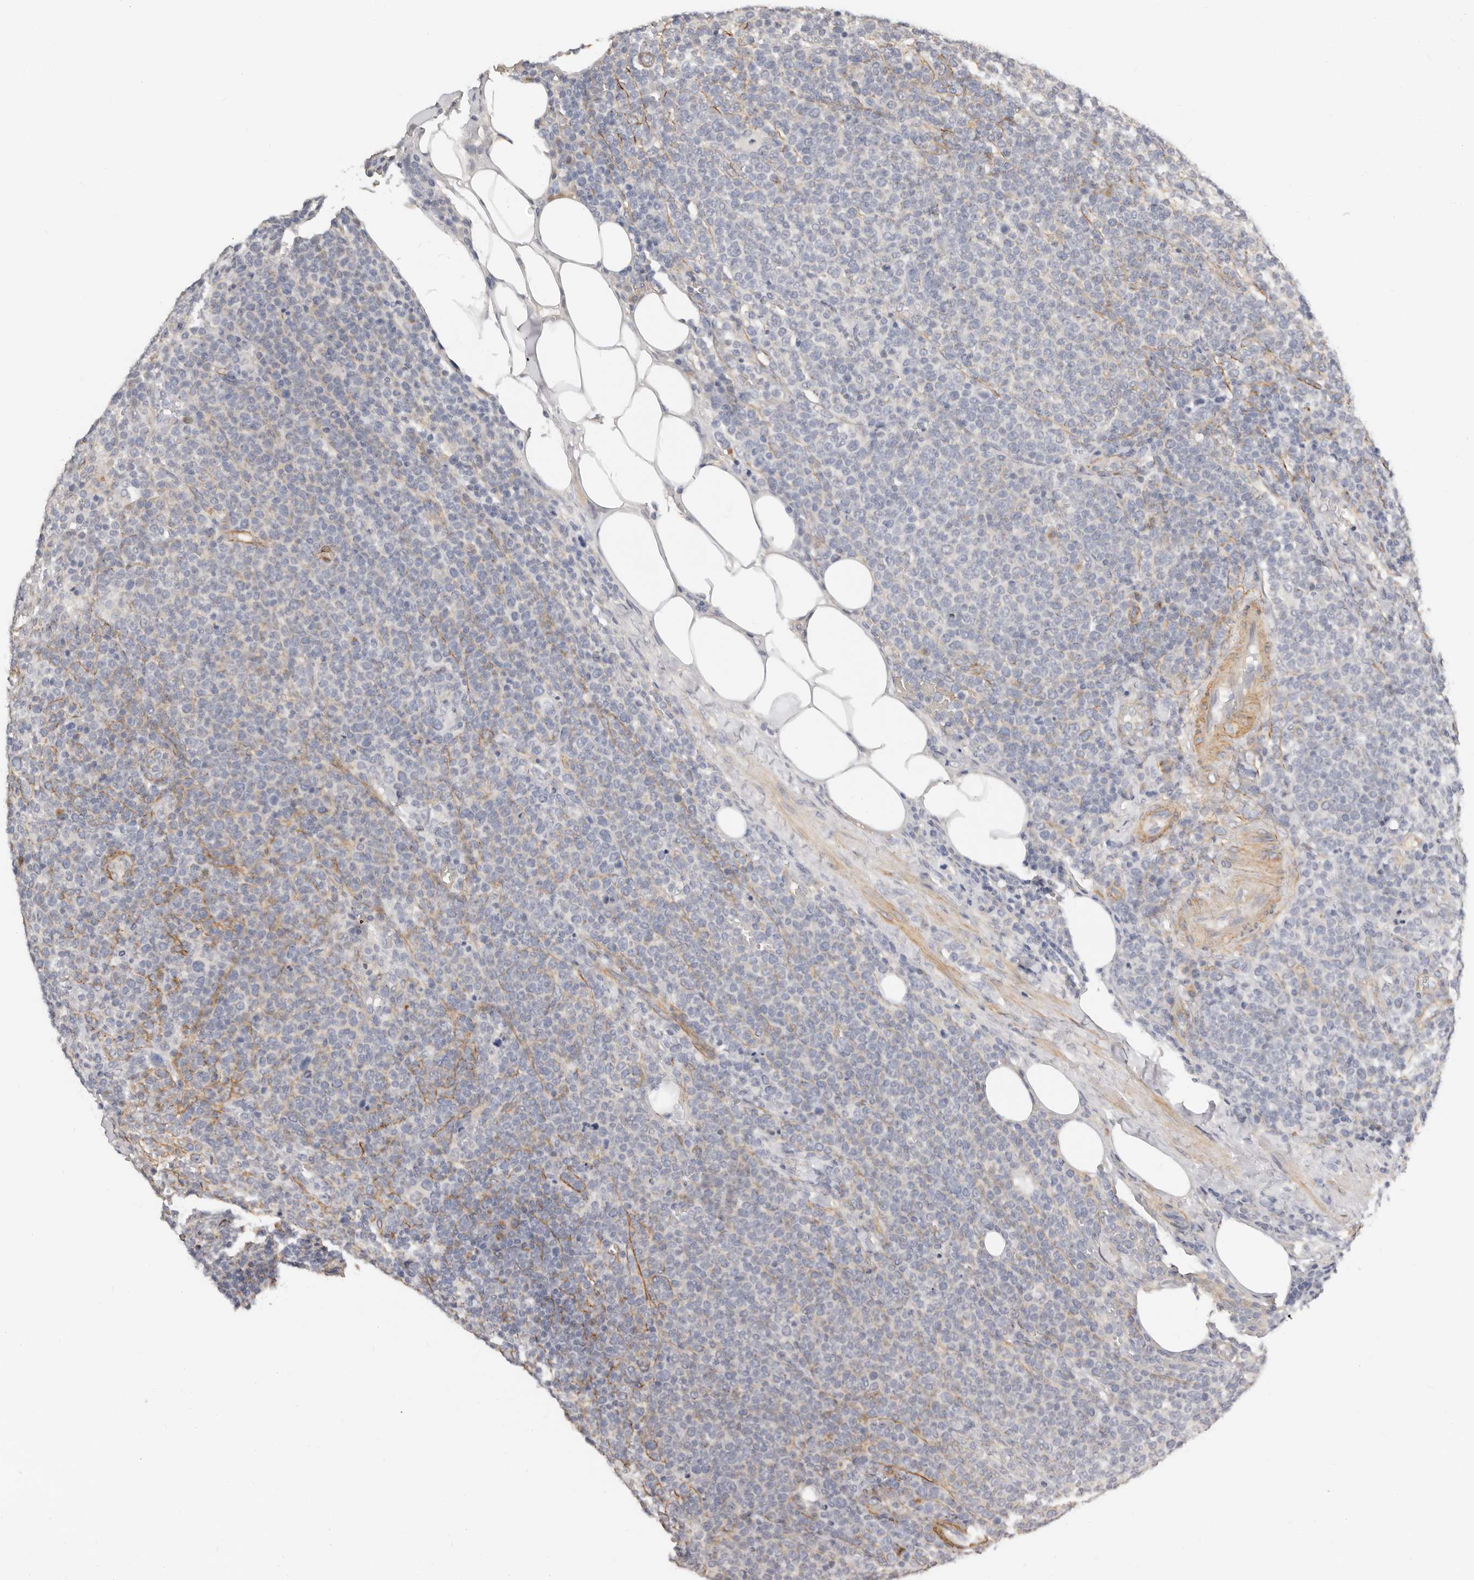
{"staining": {"intensity": "negative", "quantity": "none", "location": "none"}, "tissue": "lymphoma", "cell_type": "Tumor cells", "image_type": "cancer", "snomed": [{"axis": "morphology", "description": "Malignant lymphoma, non-Hodgkin's type, High grade"}, {"axis": "topography", "description": "Lymph node"}], "caption": "A photomicrograph of human malignant lymphoma, non-Hodgkin's type (high-grade) is negative for staining in tumor cells.", "gene": "RABAC1", "patient": {"sex": "male", "age": 61}}